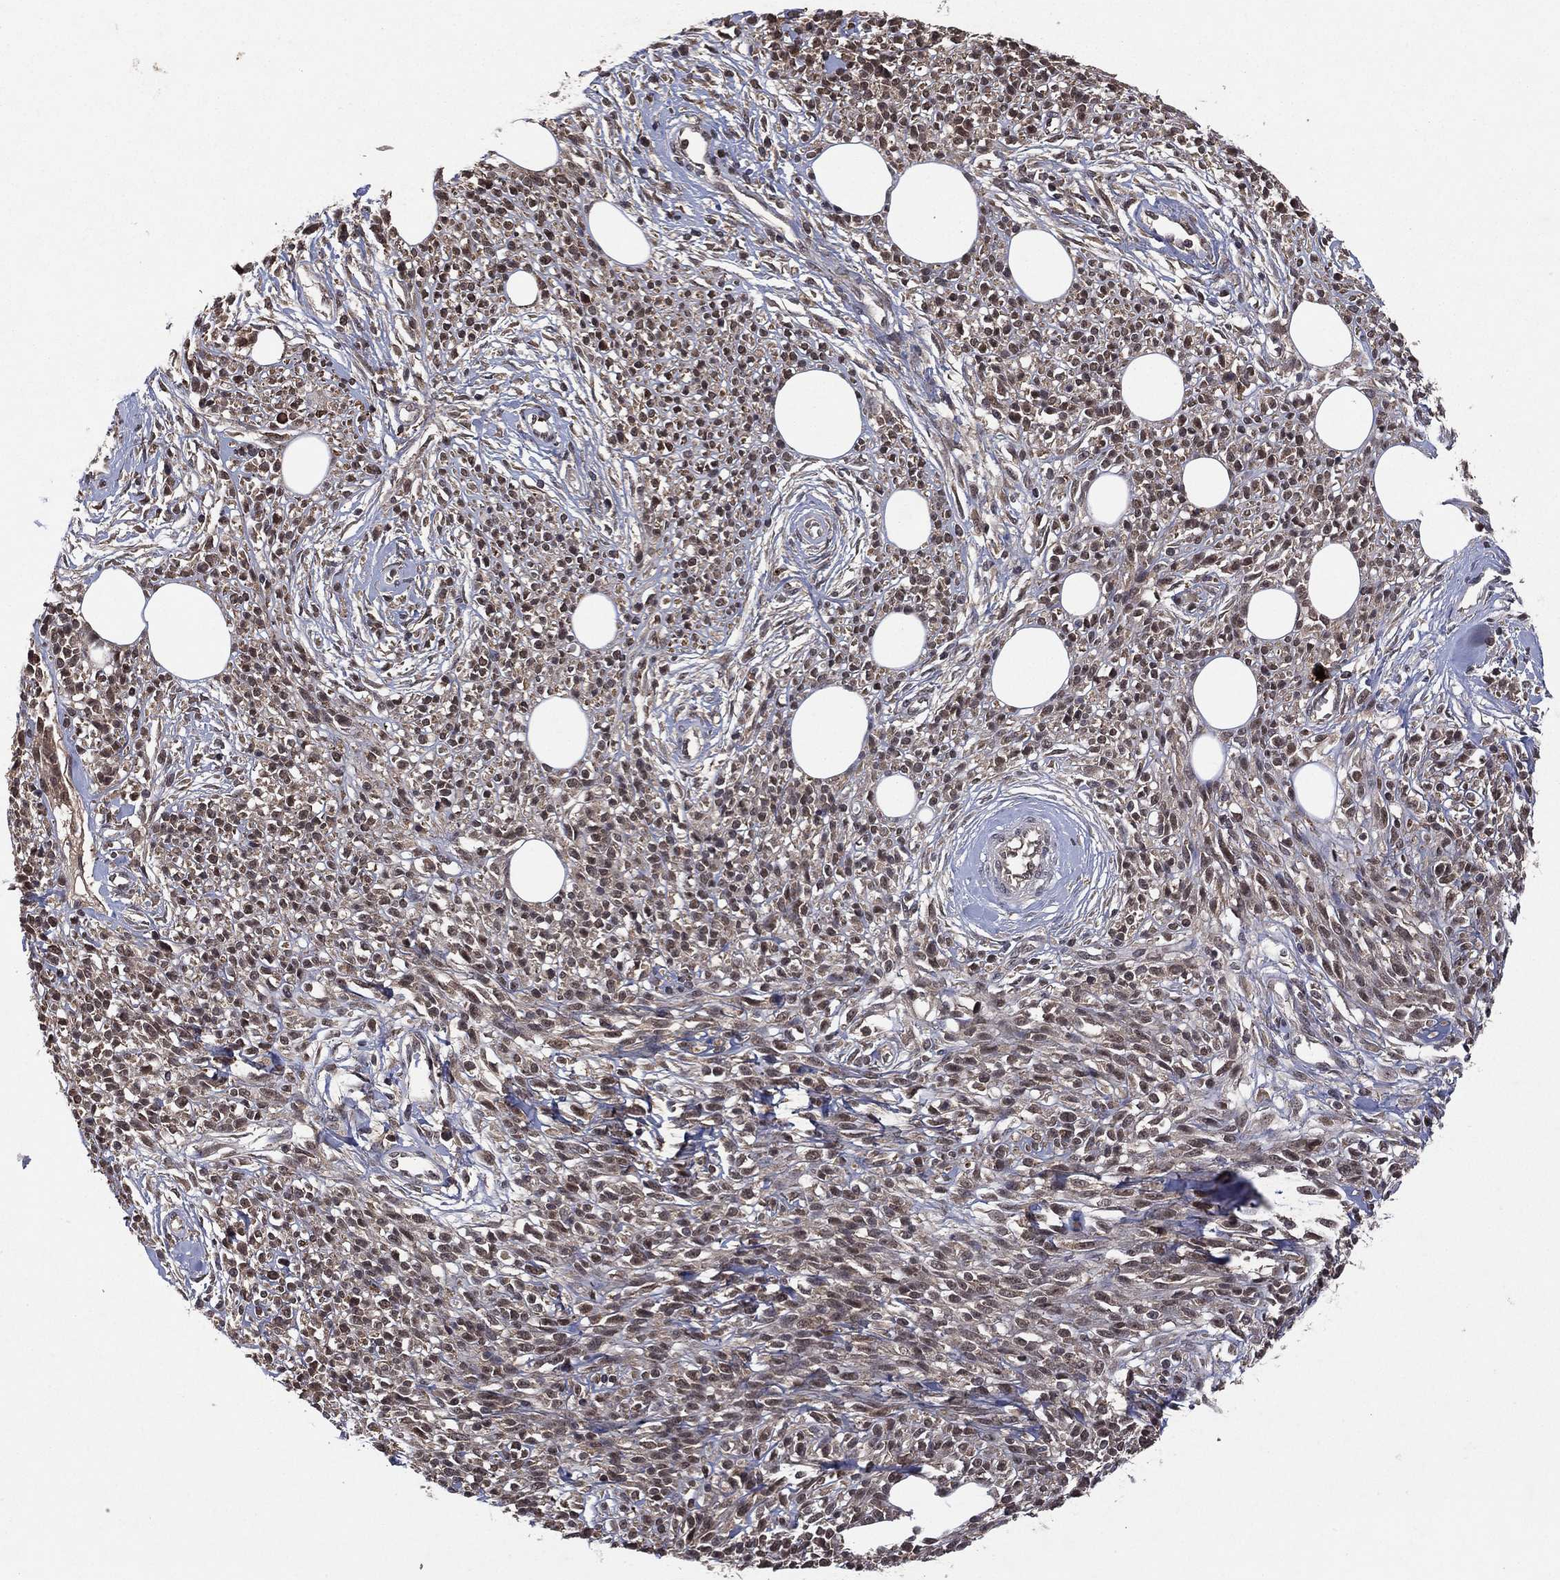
{"staining": {"intensity": "negative", "quantity": "none", "location": "none"}, "tissue": "melanoma", "cell_type": "Tumor cells", "image_type": "cancer", "snomed": [{"axis": "morphology", "description": "Malignant melanoma, NOS"}, {"axis": "topography", "description": "Skin"}, {"axis": "topography", "description": "Skin of trunk"}], "caption": "Malignant melanoma was stained to show a protein in brown. There is no significant positivity in tumor cells.", "gene": "ATG4B", "patient": {"sex": "male", "age": 74}}